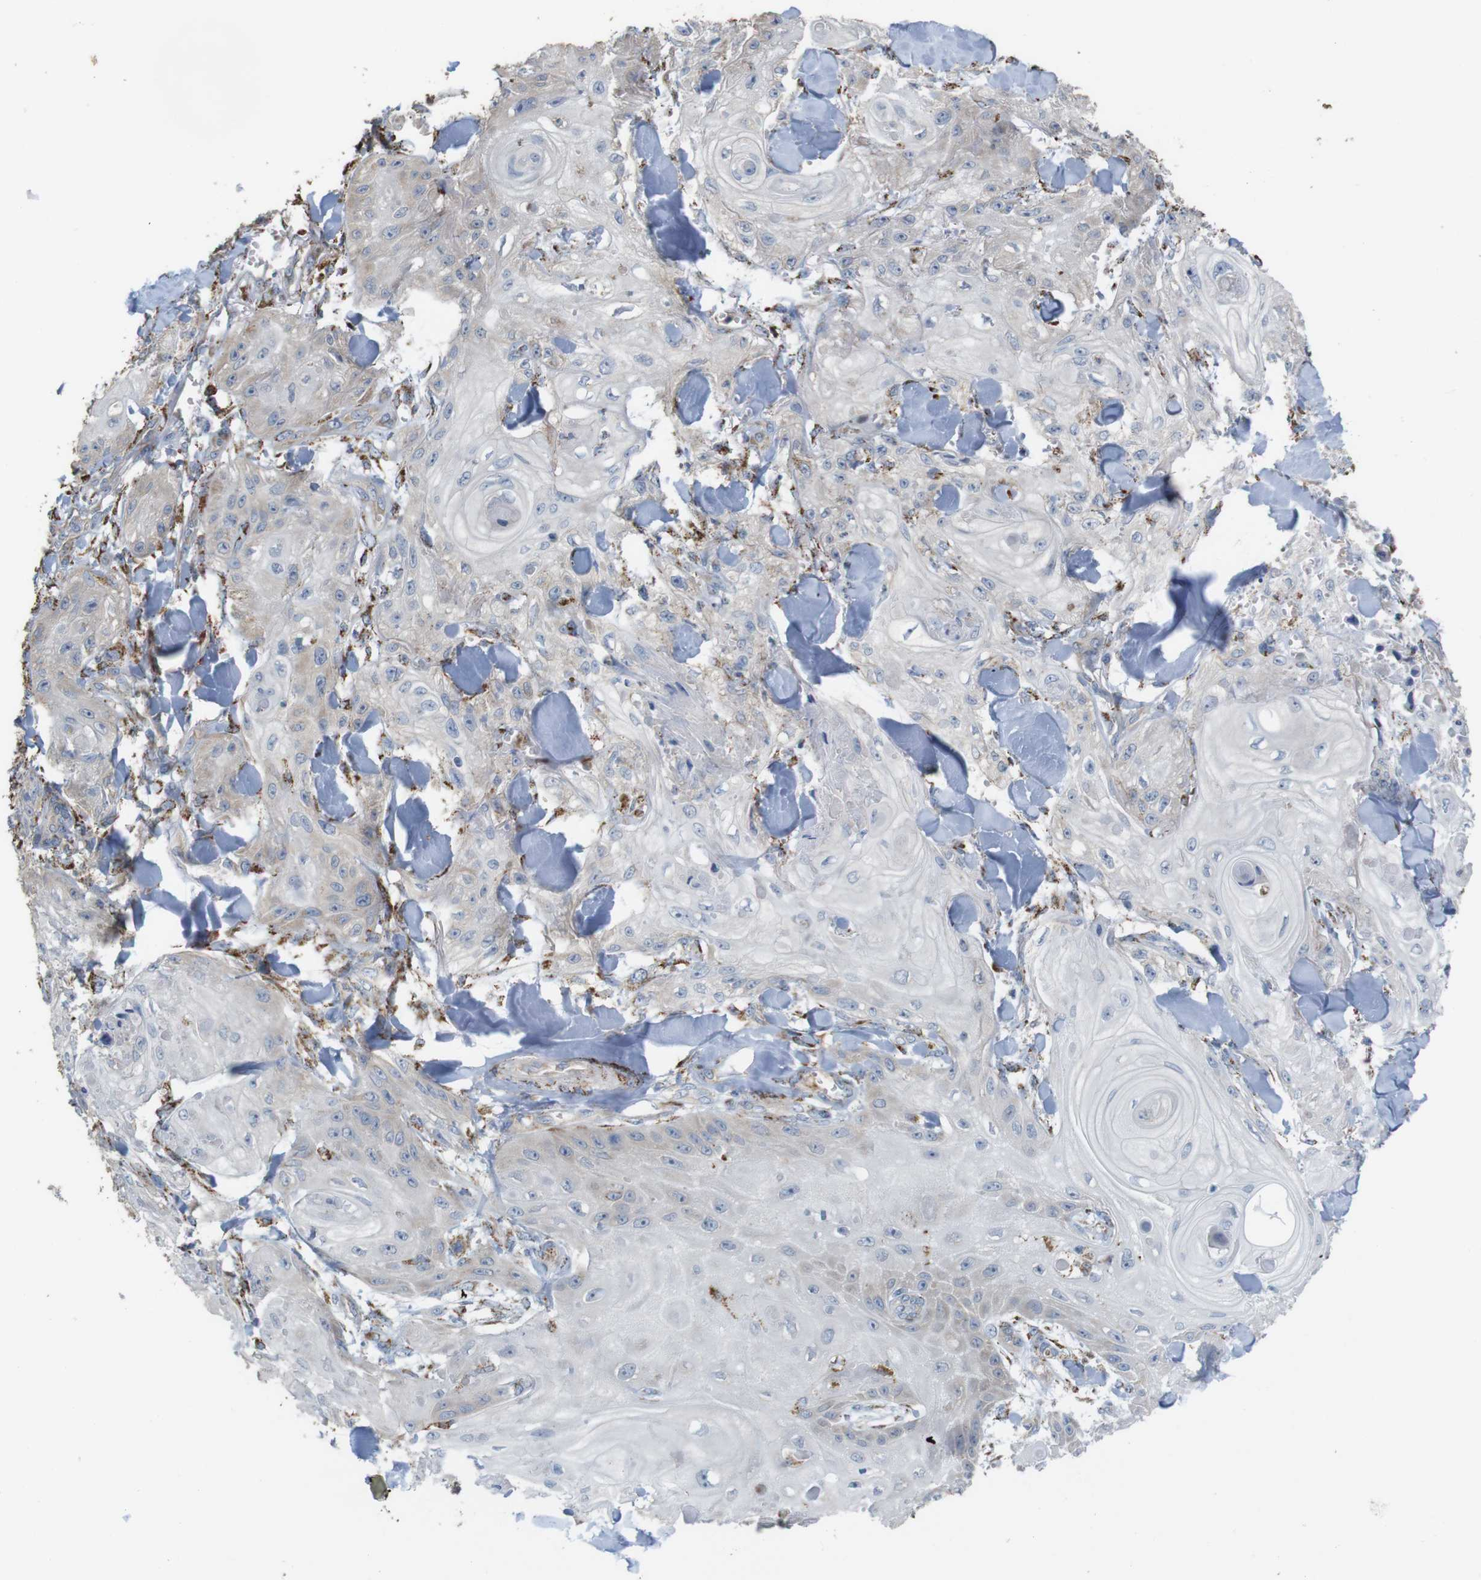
{"staining": {"intensity": "negative", "quantity": "none", "location": "none"}, "tissue": "skin cancer", "cell_type": "Tumor cells", "image_type": "cancer", "snomed": [{"axis": "morphology", "description": "Squamous cell carcinoma, NOS"}, {"axis": "topography", "description": "Skin"}], "caption": "The IHC image has no significant expression in tumor cells of skin cancer (squamous cell carcinoma) tissue.", "gene": "PTPRR", "patient": {"sex": "male", "age": 74}}